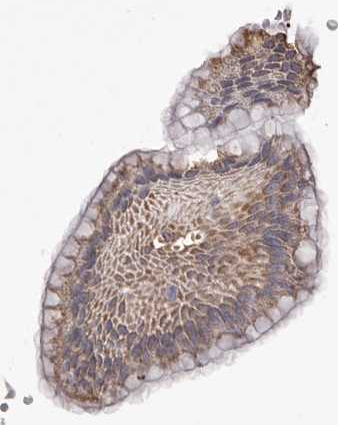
{"staining": {"intensity": "moderate", "quantity": ">75%", "location": "cytoplasmic/membranous"}, "tissue": "stomach", "cell_type": "Glandular cells", "image_type": "normal", "snomed": [{"axis": "morphology", "description": "Normal tissue, NOS"}, {"axis": "topography", "description": "Stomach"}], "caption": "High-power microscopy captured an immunohistochemistry (IHC) image of normal stomach, revealing moderate cytoplasmic/membranous expression in approximately >75% of glandular cells.", "gene": "ACBD6", "patient": {"sex": "male", "age": 42}}